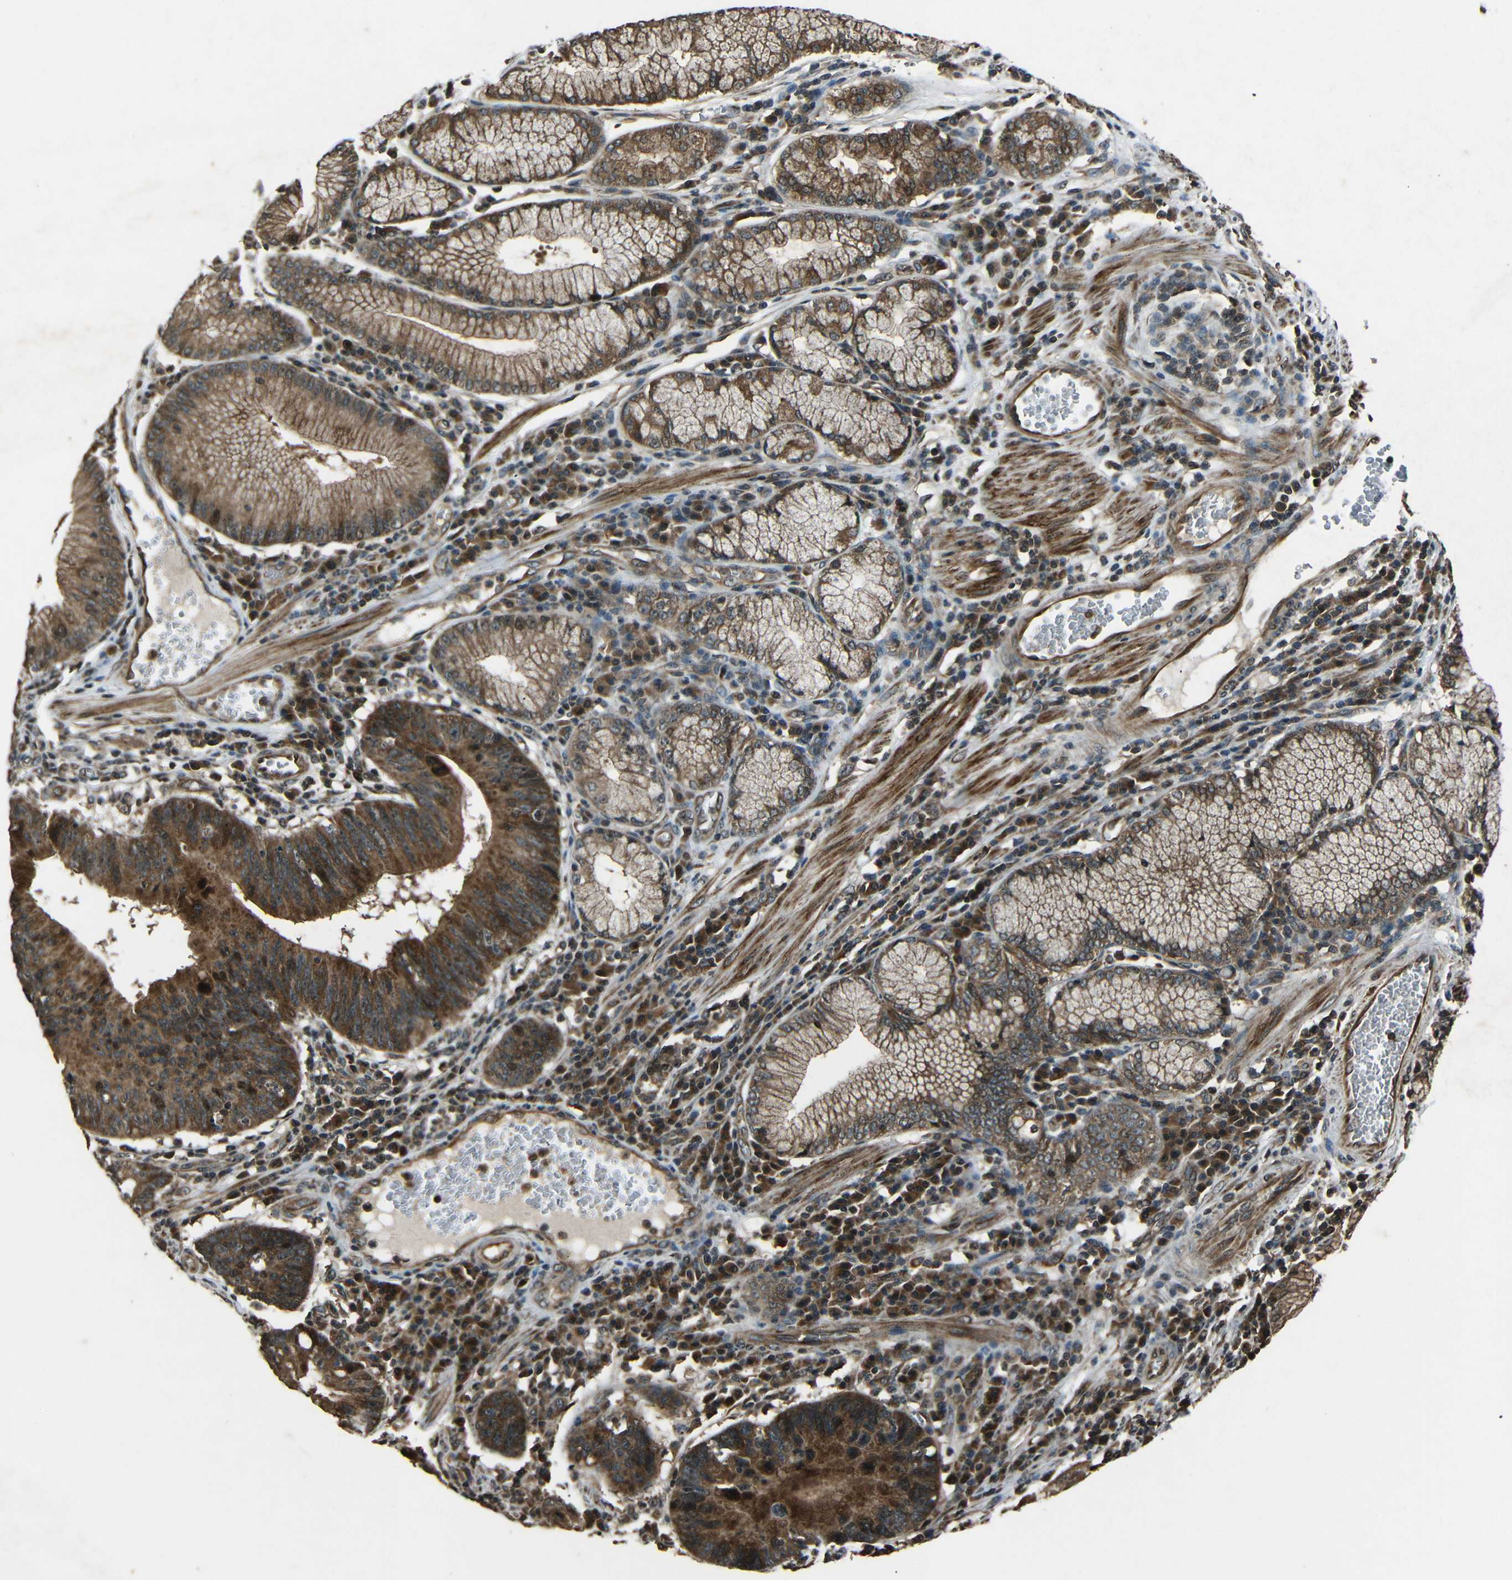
{"staining": {"intensity": "strong", "quantity": ">75%", "location": "cytoplasmic/membranous,nuclear"}, "tissue": "stomach cancer", "cell_type": "Tumor cells", "image_type": "cancer", "snomed": [{"axis": "morphology", "description": "Adenocarcinoma, NOS"}, {"axis": "topography", "description": "Stomach"}], "caption": "Immunohistochemistry (IHC) staining of stomach adenocarcinoma, which displays high levels of strong cytoplasmic/membranous and nuclear positivity in about >75% of tumor cells indicating strong cytoplasmic/membranous and nuclear protein positivity. The staining was performed using DAB (brown) for protein detection and nuclei were counterstained in hematoxylin (blue).", "gene": "PLK2", "patient": {"sex": "male", "age": 59}}